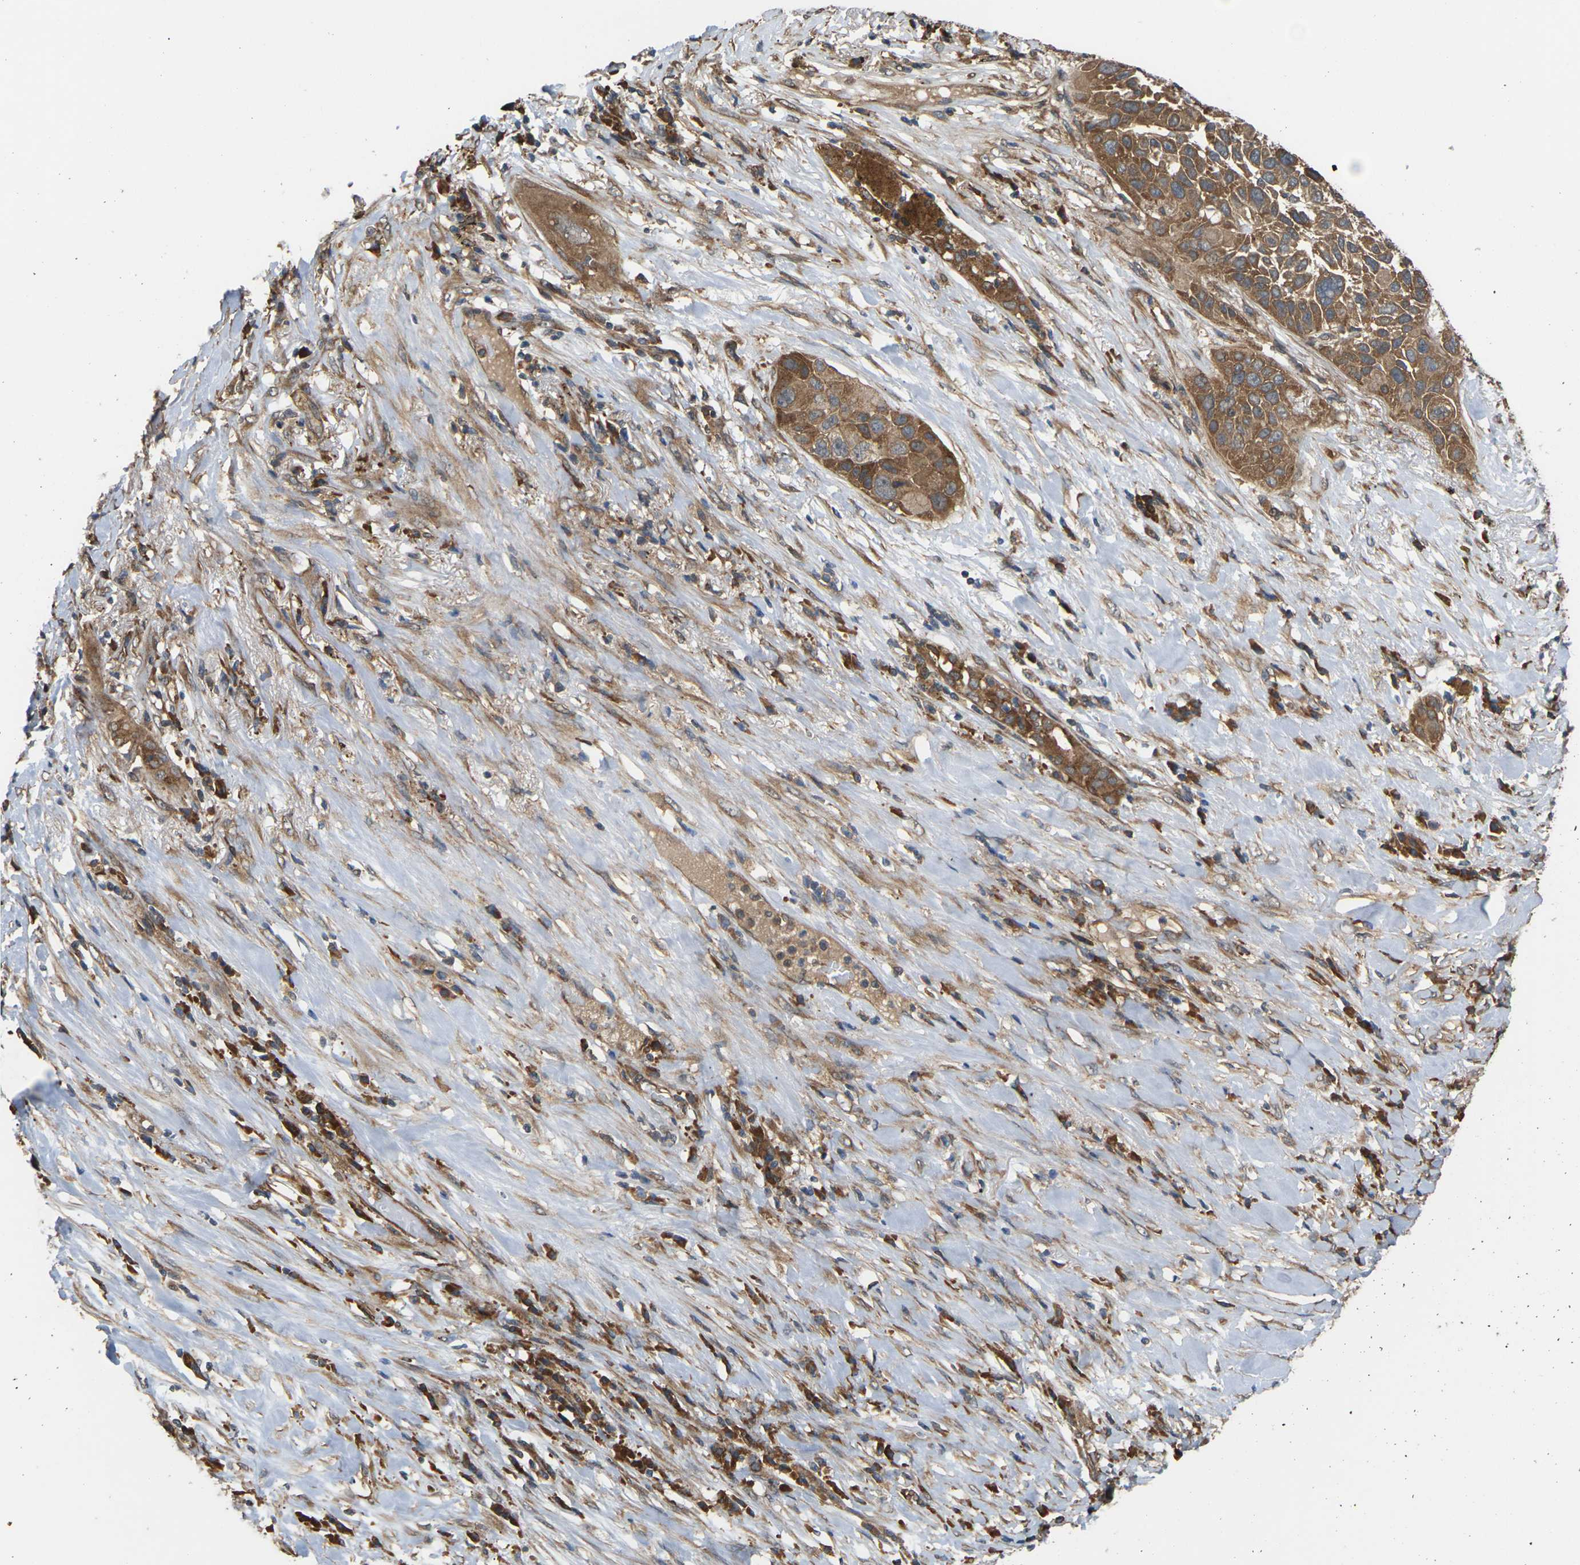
{"staining": {"intensity": "moderate", "quantity": ">75%", "location": "cytoplasmic/membranous"}, "tissue": "lung cancer", "cell_type": "Tumor cells", "image_type": "cancer", "snomed": [{"axis": "morphology", "description": "Squamous cell carcinoma, NOS"}, {"axis": "topography", "description": "Lung"}], "caption": "Lung squamous cell carcinoma tissue exhibits moderate cytoplasmic/membranous expression in about >75% of tumor cells, visualized by immunohistochemistry.", "gene": "NRAS", "patient": {"sex": "male", "age": 57}}